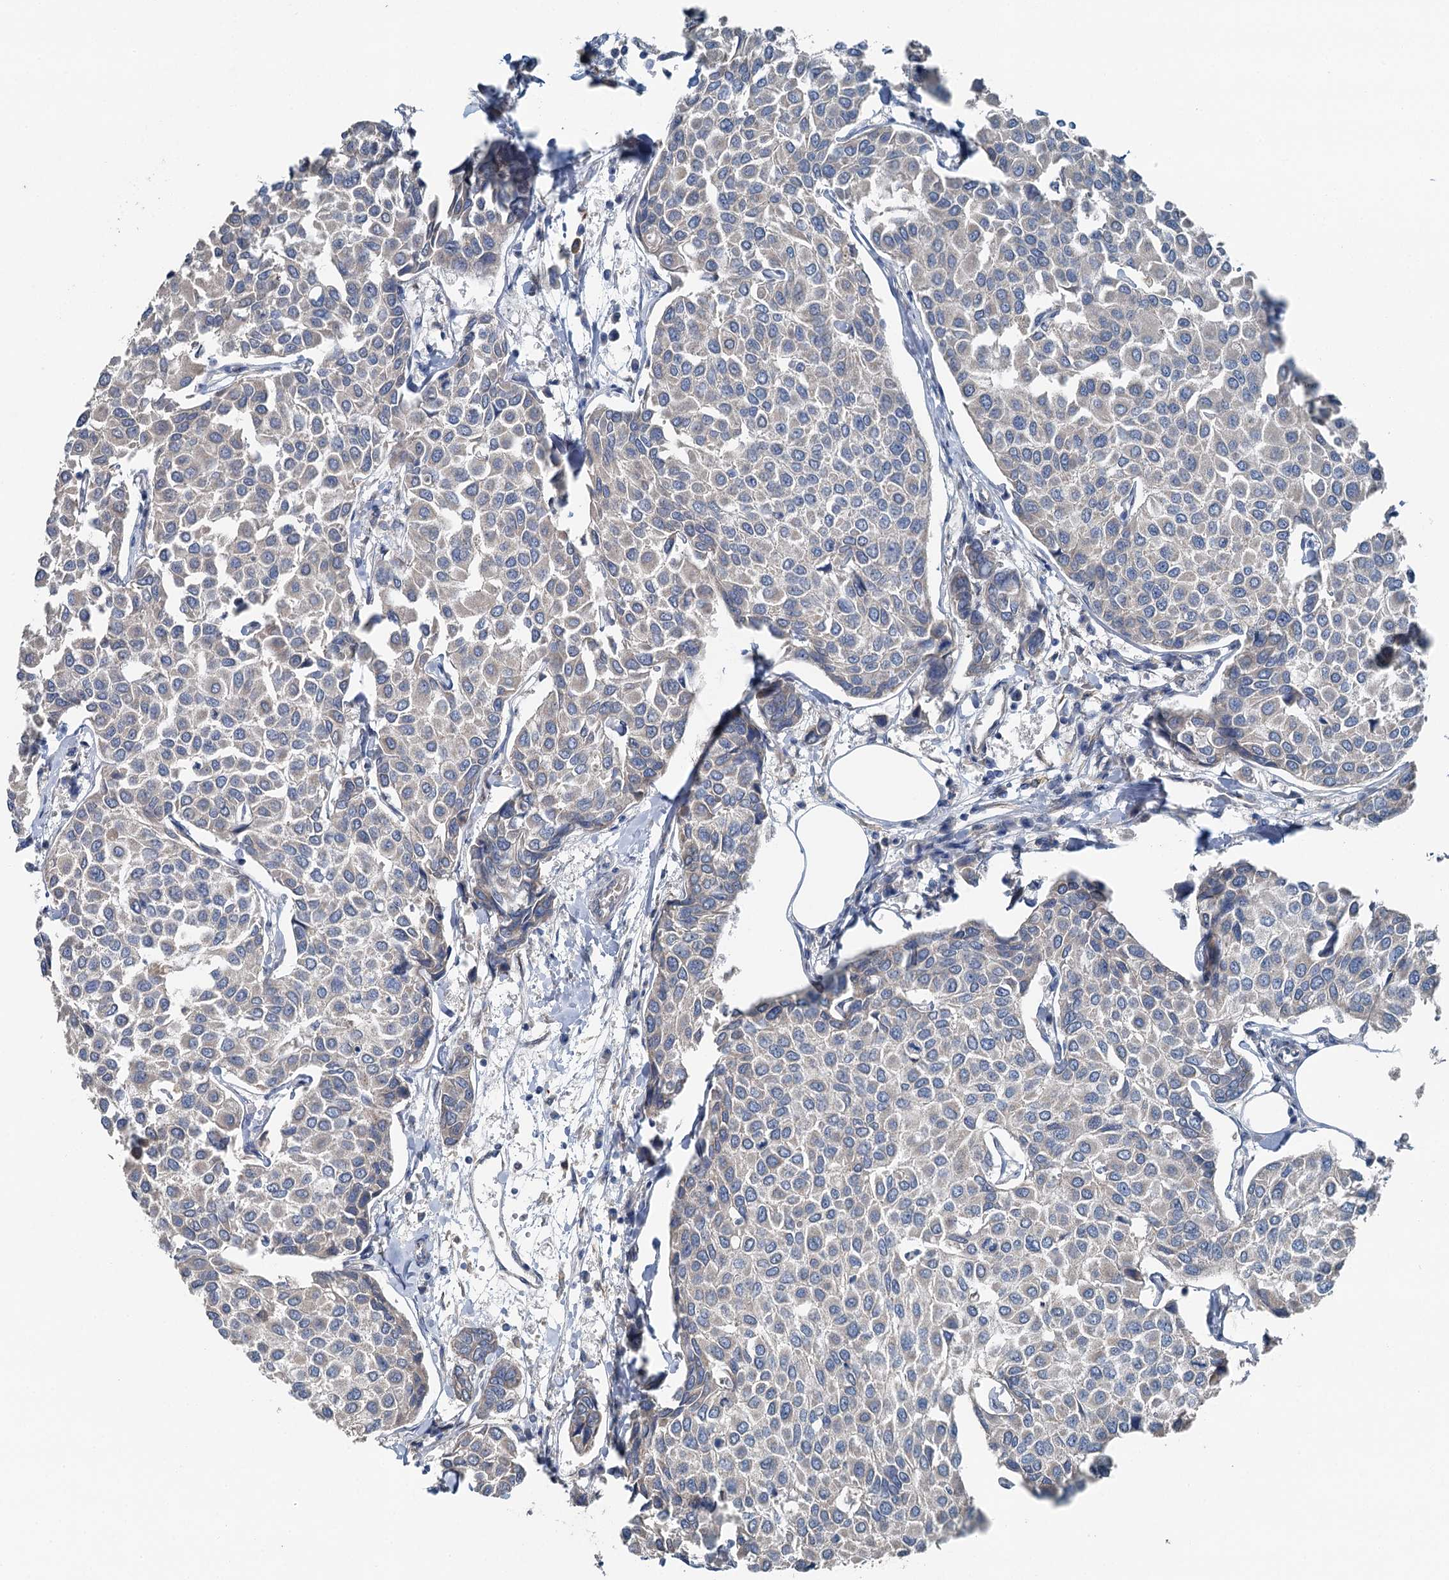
{"staining": {"intensity": "negative", "quantity": "none", "location": "none"}, "tissue": "breast cancer", "cell_type": "Tumor cells", "image_type": "cancer", "snomed": [{"axis": "morphology", "description": "Duct carcinoma"}, {"axis": "topography", "description": "Breast"}], "caption": "There is no significant expression in tumor cells of breast cancer.", "gene": "C6orf120", "patient": {"sex": "female", "age": 55}}